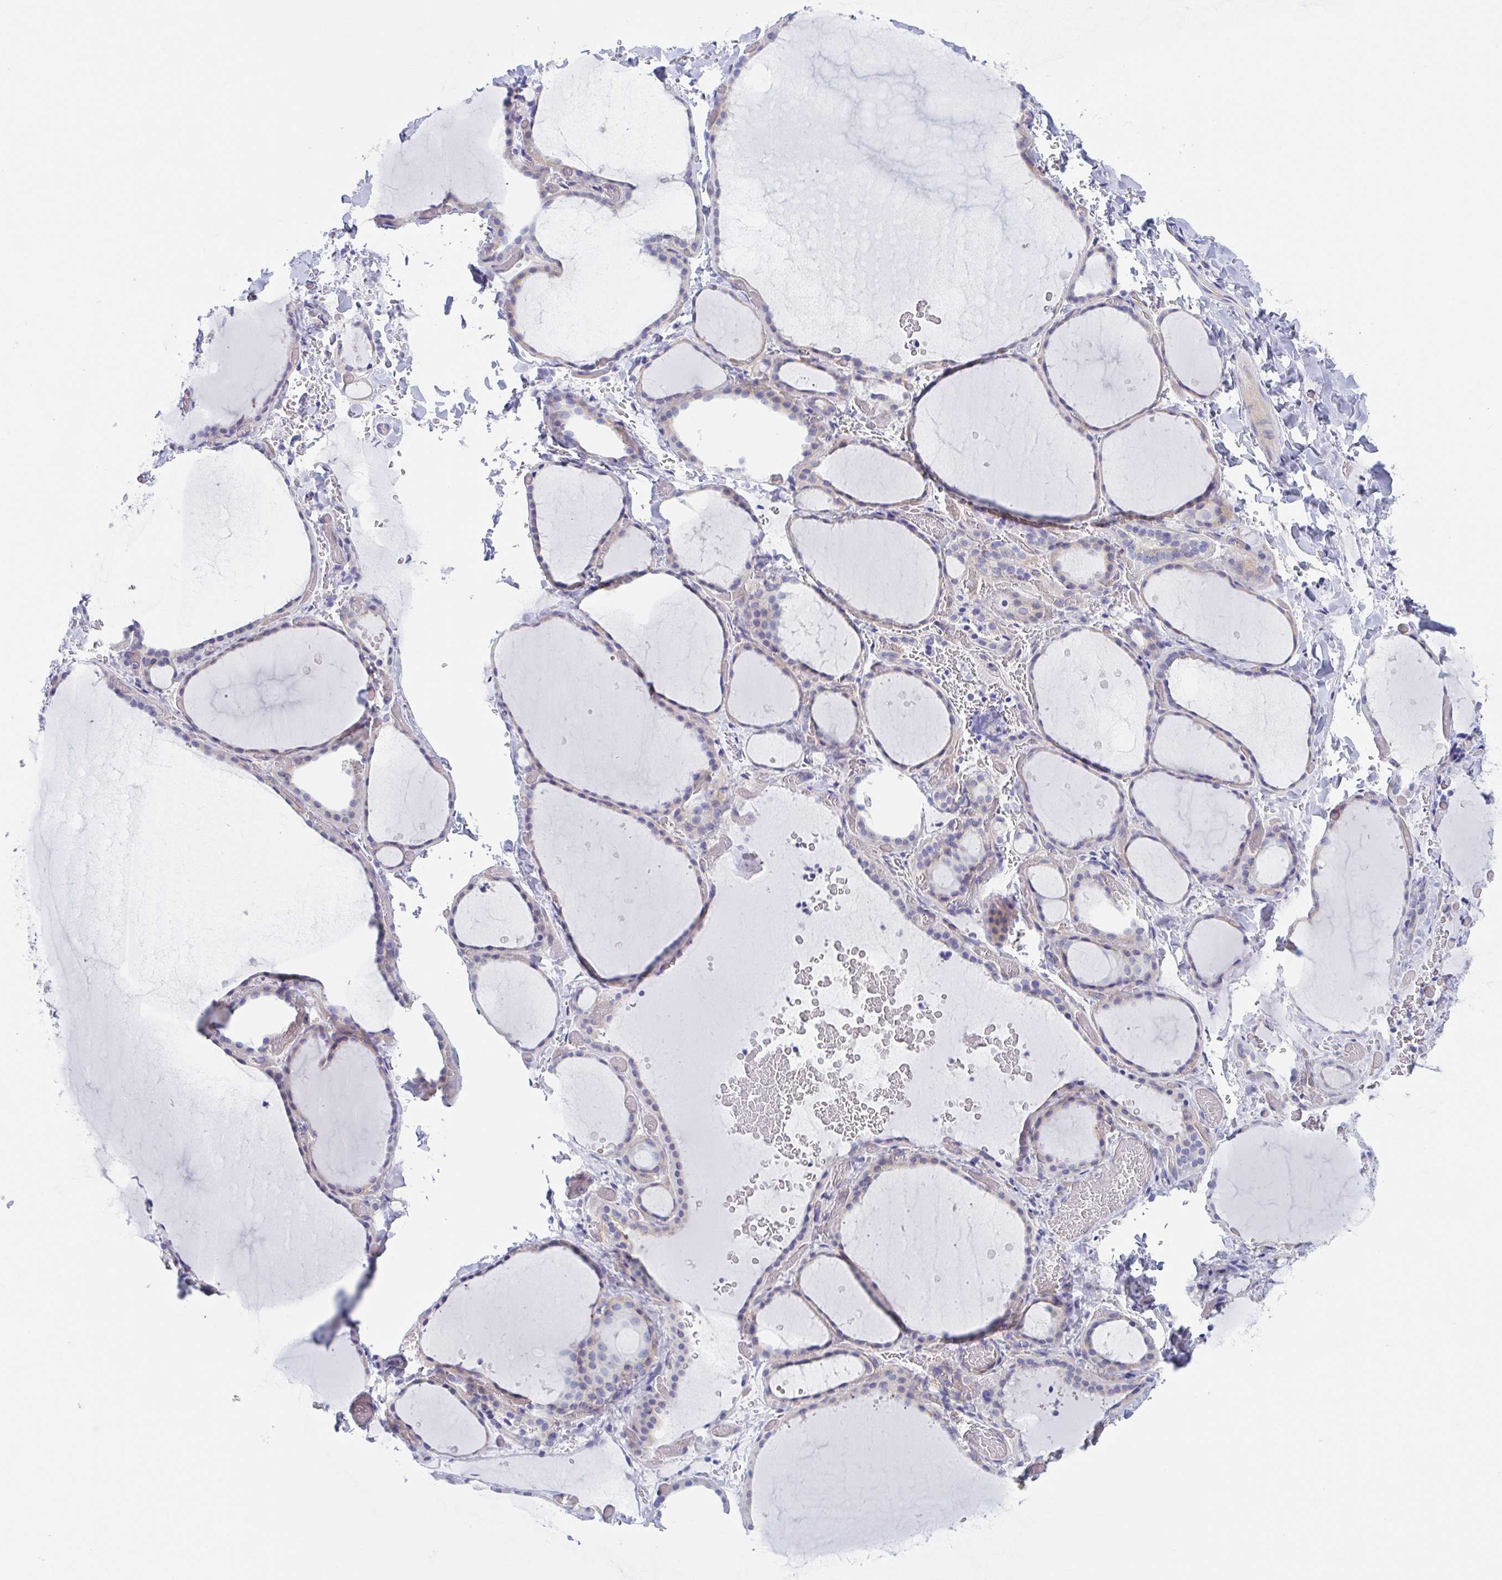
{"staining": {"intensity": "negative", "quantity": "none", "location": "none"}, "tissue": "thyroid gland", "cell_type": "Glandular cells", "image_type": "normal", "snomed": [{"axis": "morphology", "description": "Normal tissue, NOS"}, {"axis": "topography", "description": "Thyroid gland"}], "caption": "An IHC photomicrograph of unremarkable thyroid gland is shown. There is no staining in glandular cells of thyroid gland. (DAB (3,3'-diaminobenzidine) IHC visualized using brightfield microscopy, high magnification).", "gene": "DYNC1I1", "patient": {"sex": "female", "age": 36}}